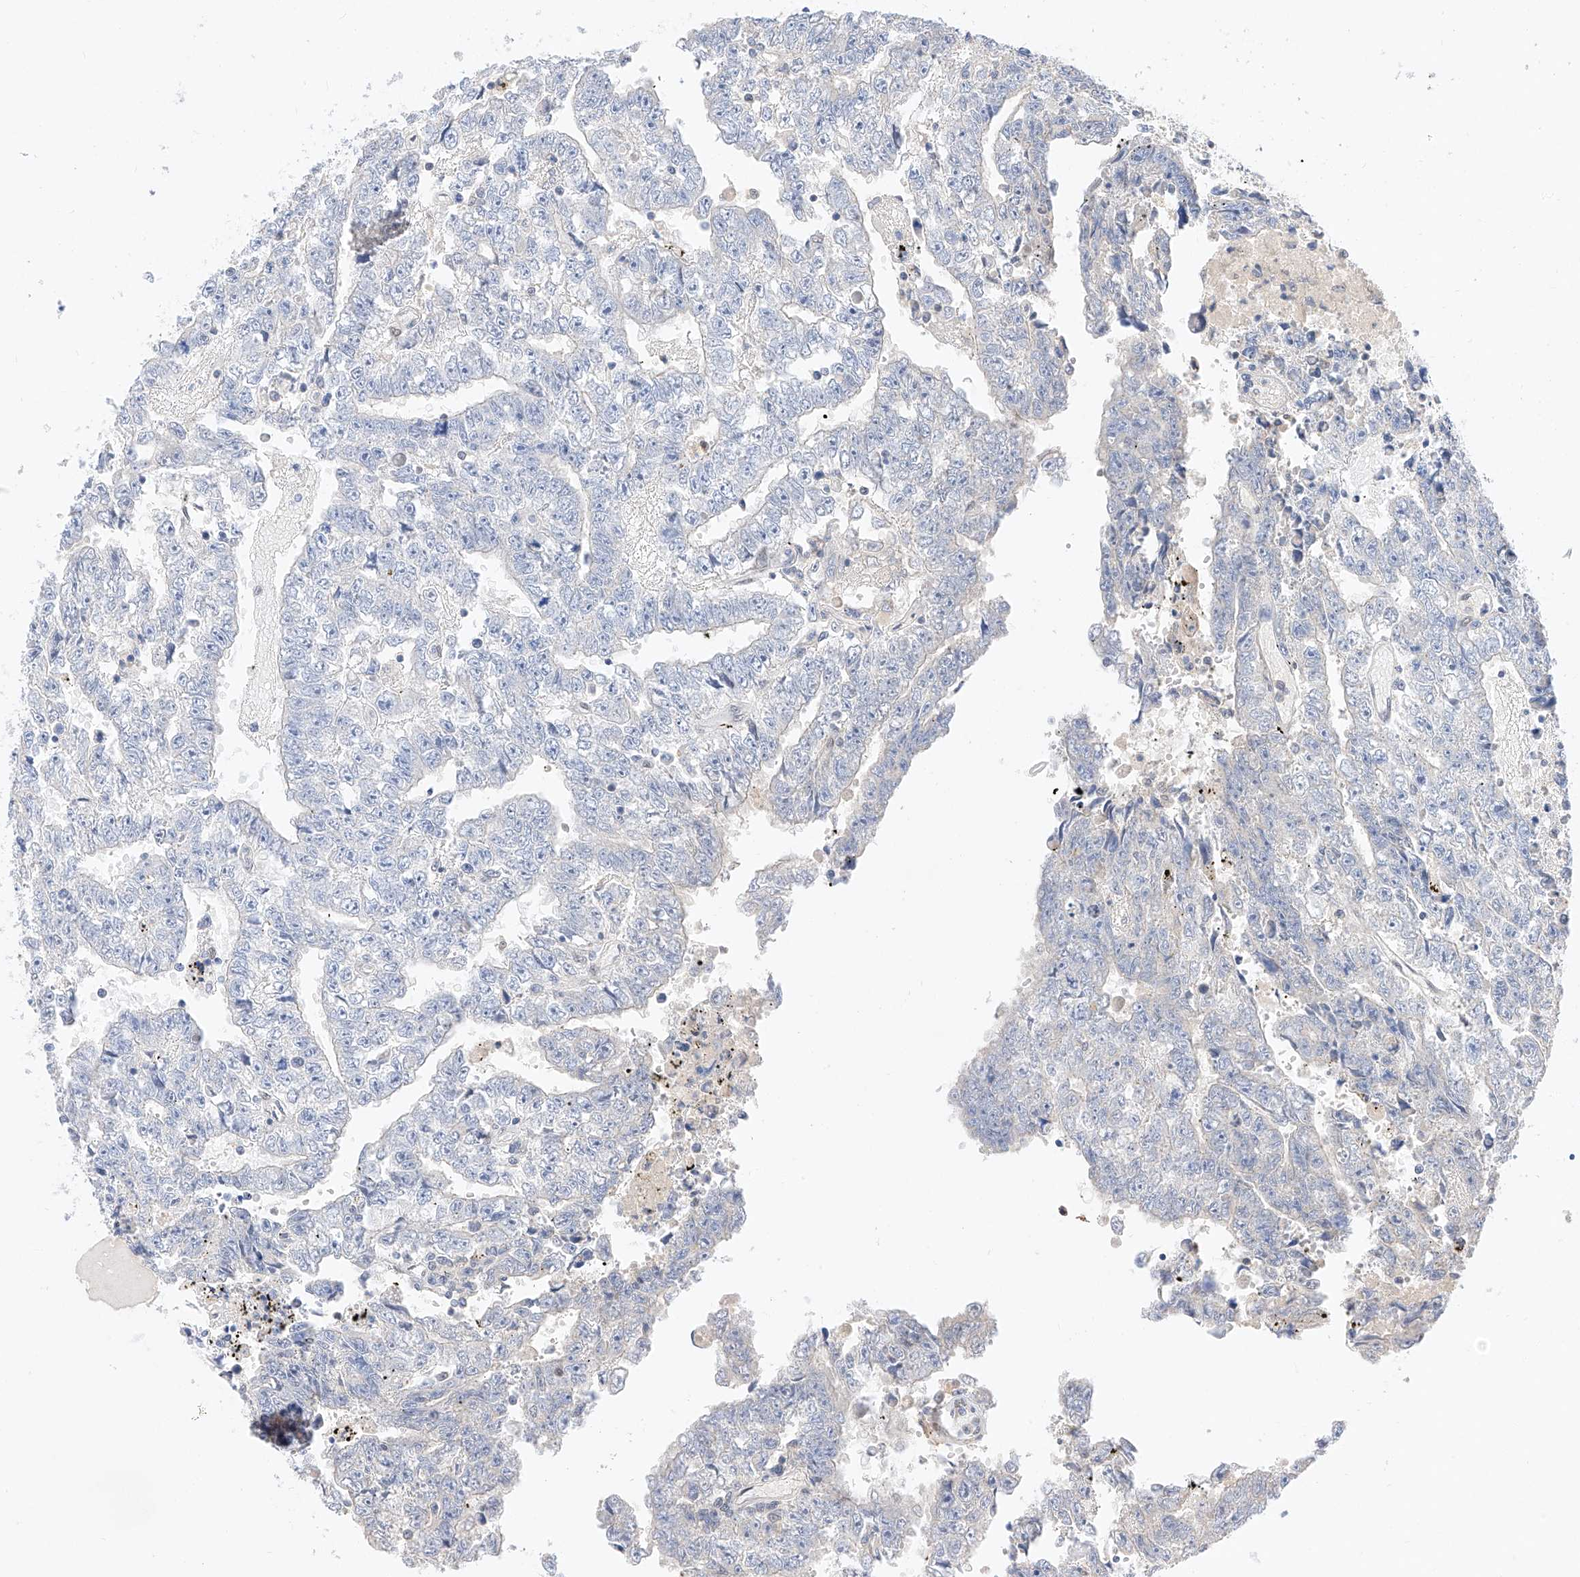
{"staining": {"intensity": "negative", "quantity": "none", "location": "none"}, "tissue": "testis cancer", "cell_type": "Tumor cells", "image_type": "cancer", "snomed": [{"axis": "morphology", "description": "Carcinoma, Embryonal, NOS"}, {"axis": "topography", "description": "Testis"}], "caption": "An immunohistochemistry (IHC) photomicrograph of testis embryonal carcinoma is shown. There is no staining in tumor cells of testis embryonal carcinoma.", "gene": "KCNJ1", "patient": {"sex": "male", "age": 25}}